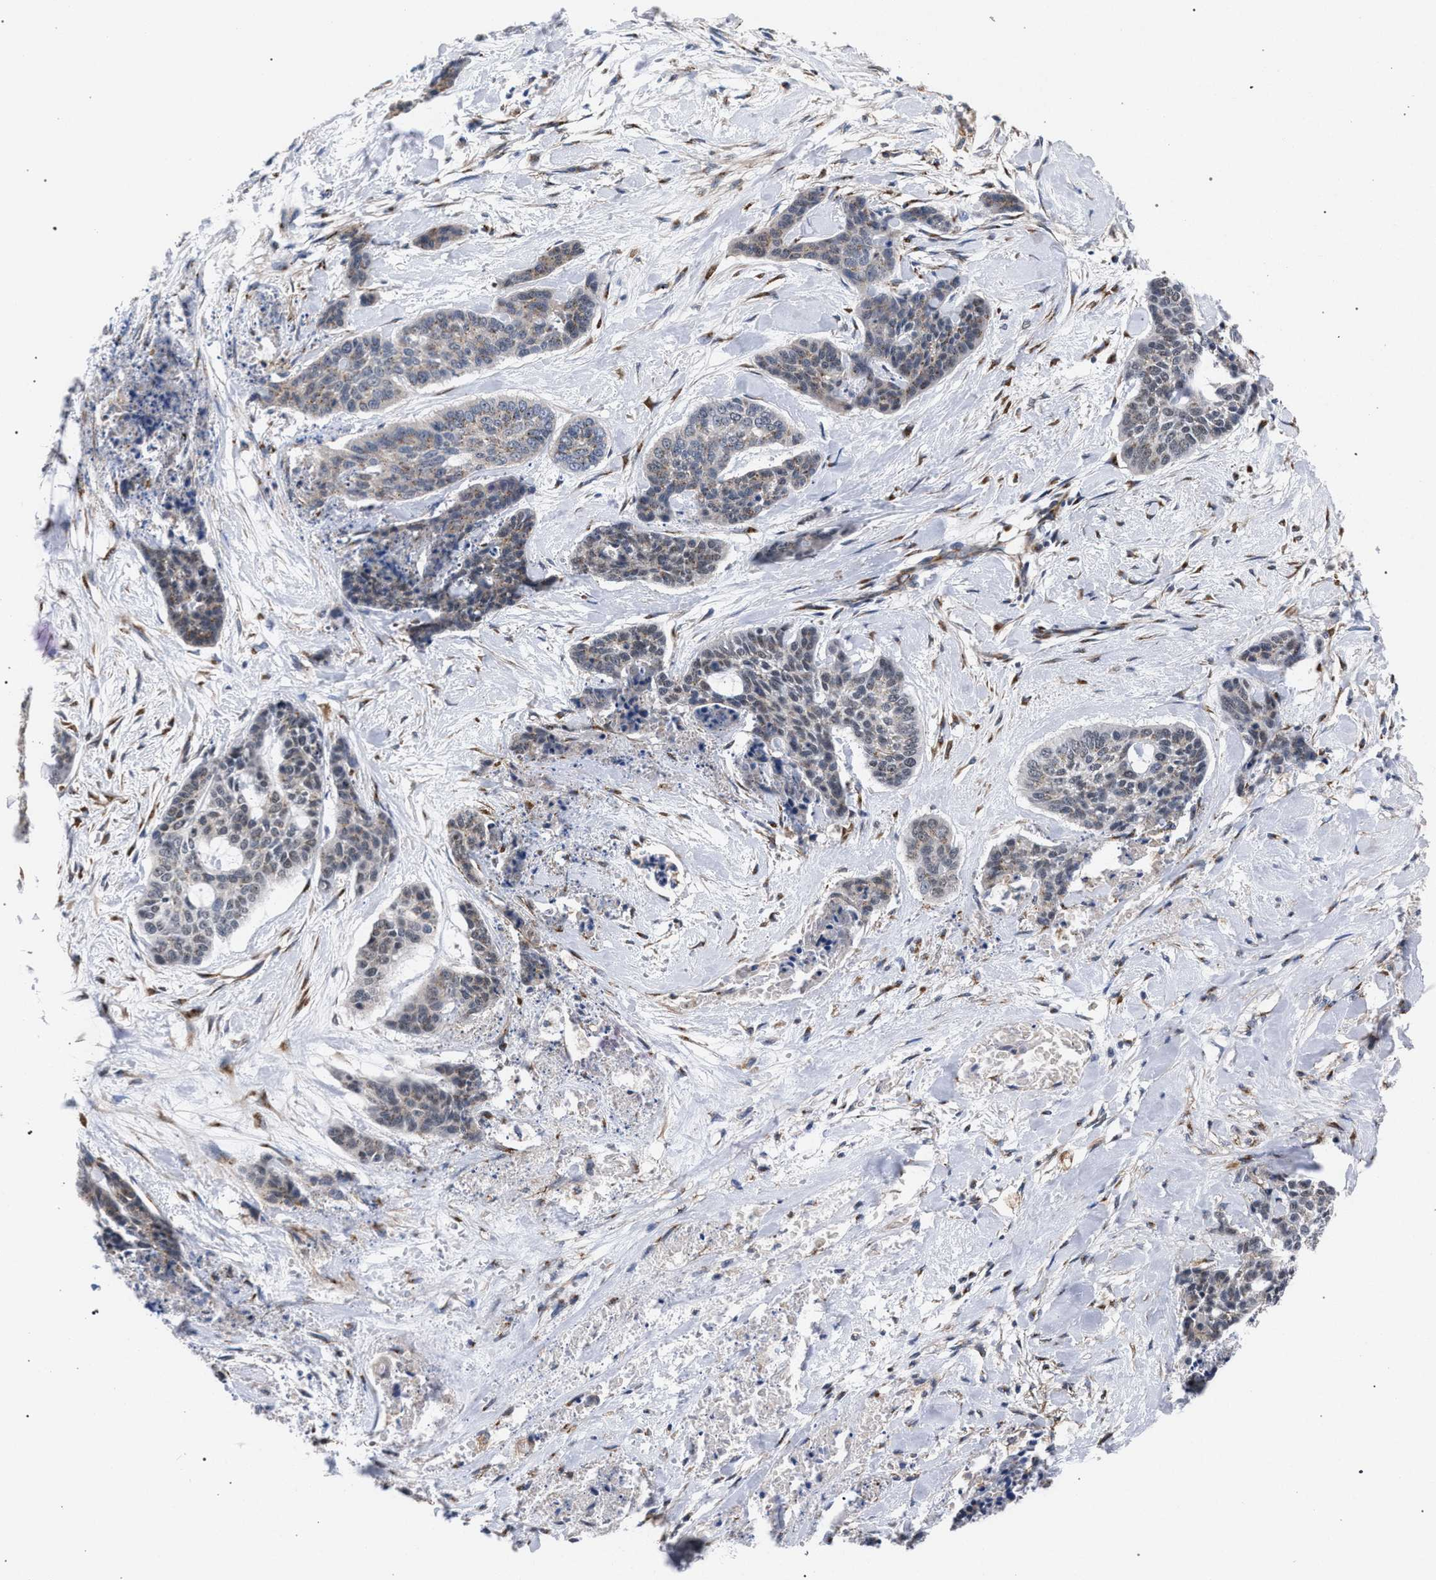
{"staining": {"intensity": "weak", "quantity": "25%-75%", "location": "cytoplasmic/membranous"}, "tissue": "skin cancer", "cell_type": "Tumor cells", "image_type": "cancer", "snomed": [{"axis": "morphology", "description": "Basal cell carcinoma"}, {"axis": "topography", "description": "Skin"}], "caption": "Protein expression analysis of human skin basal cell carcinoma reveals weak cytoplasmic/membranous staining in about 25%-75% of tumor cells. The protein of interest is shown in brown color, while the nuclei are stained blue.", "gene": "GOLGA2", "patient": {"sex": "female", "age": 64}}